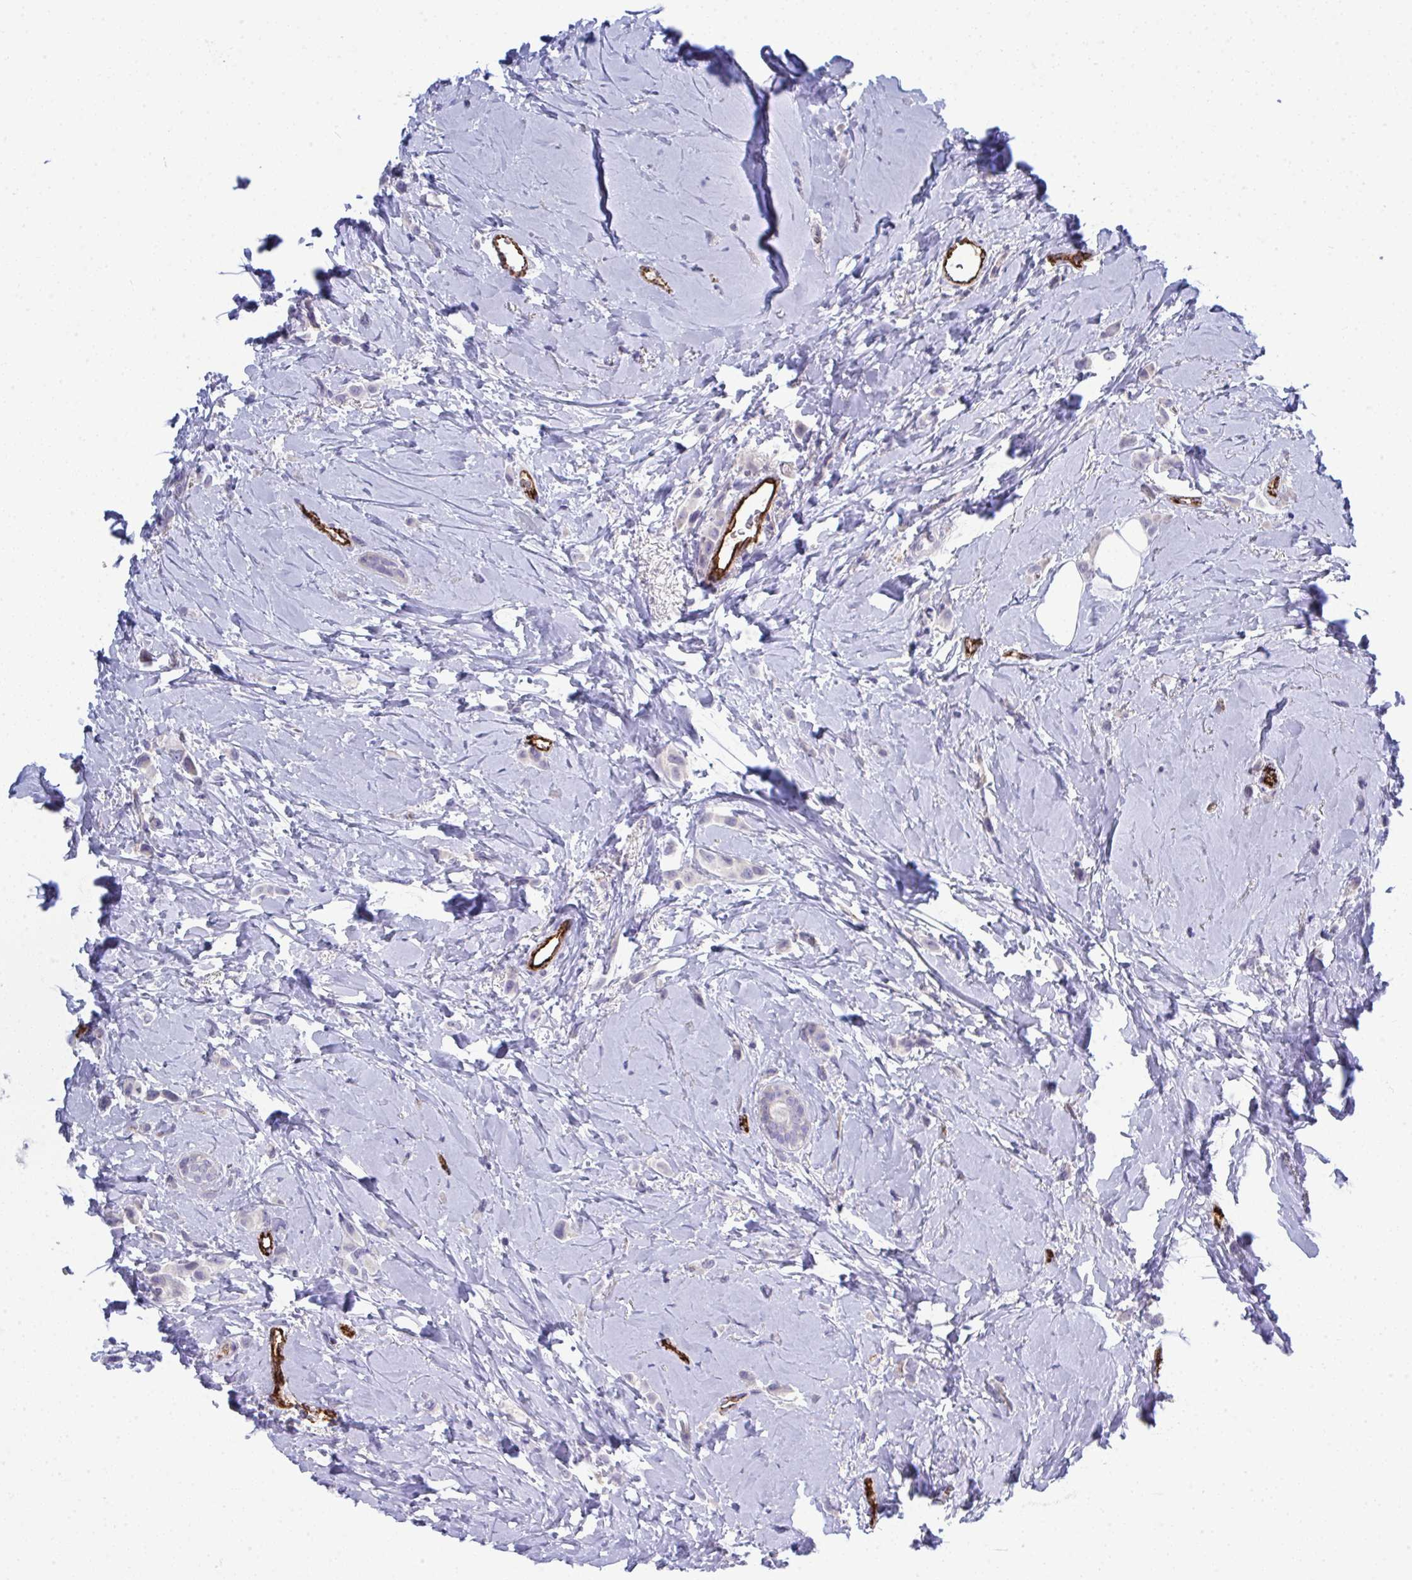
{"staining": {"intensity": "negative", "quantity": "none", "location": "none"}, "tissue": "breast cancer", "cell_type": "Tumor cells", "image_type": "cancer", "snomed": [{"axis": "morphology", "description": "Lobular carcinoma"}, {"axis": "topography", "description": "Breast"}], "caption": "The photomicrograph shows no staining of tumor cells in breast lobular carcinoma.", "gene": "TOR1AIP2", "patient": {"sex": "female", "age": 66}}